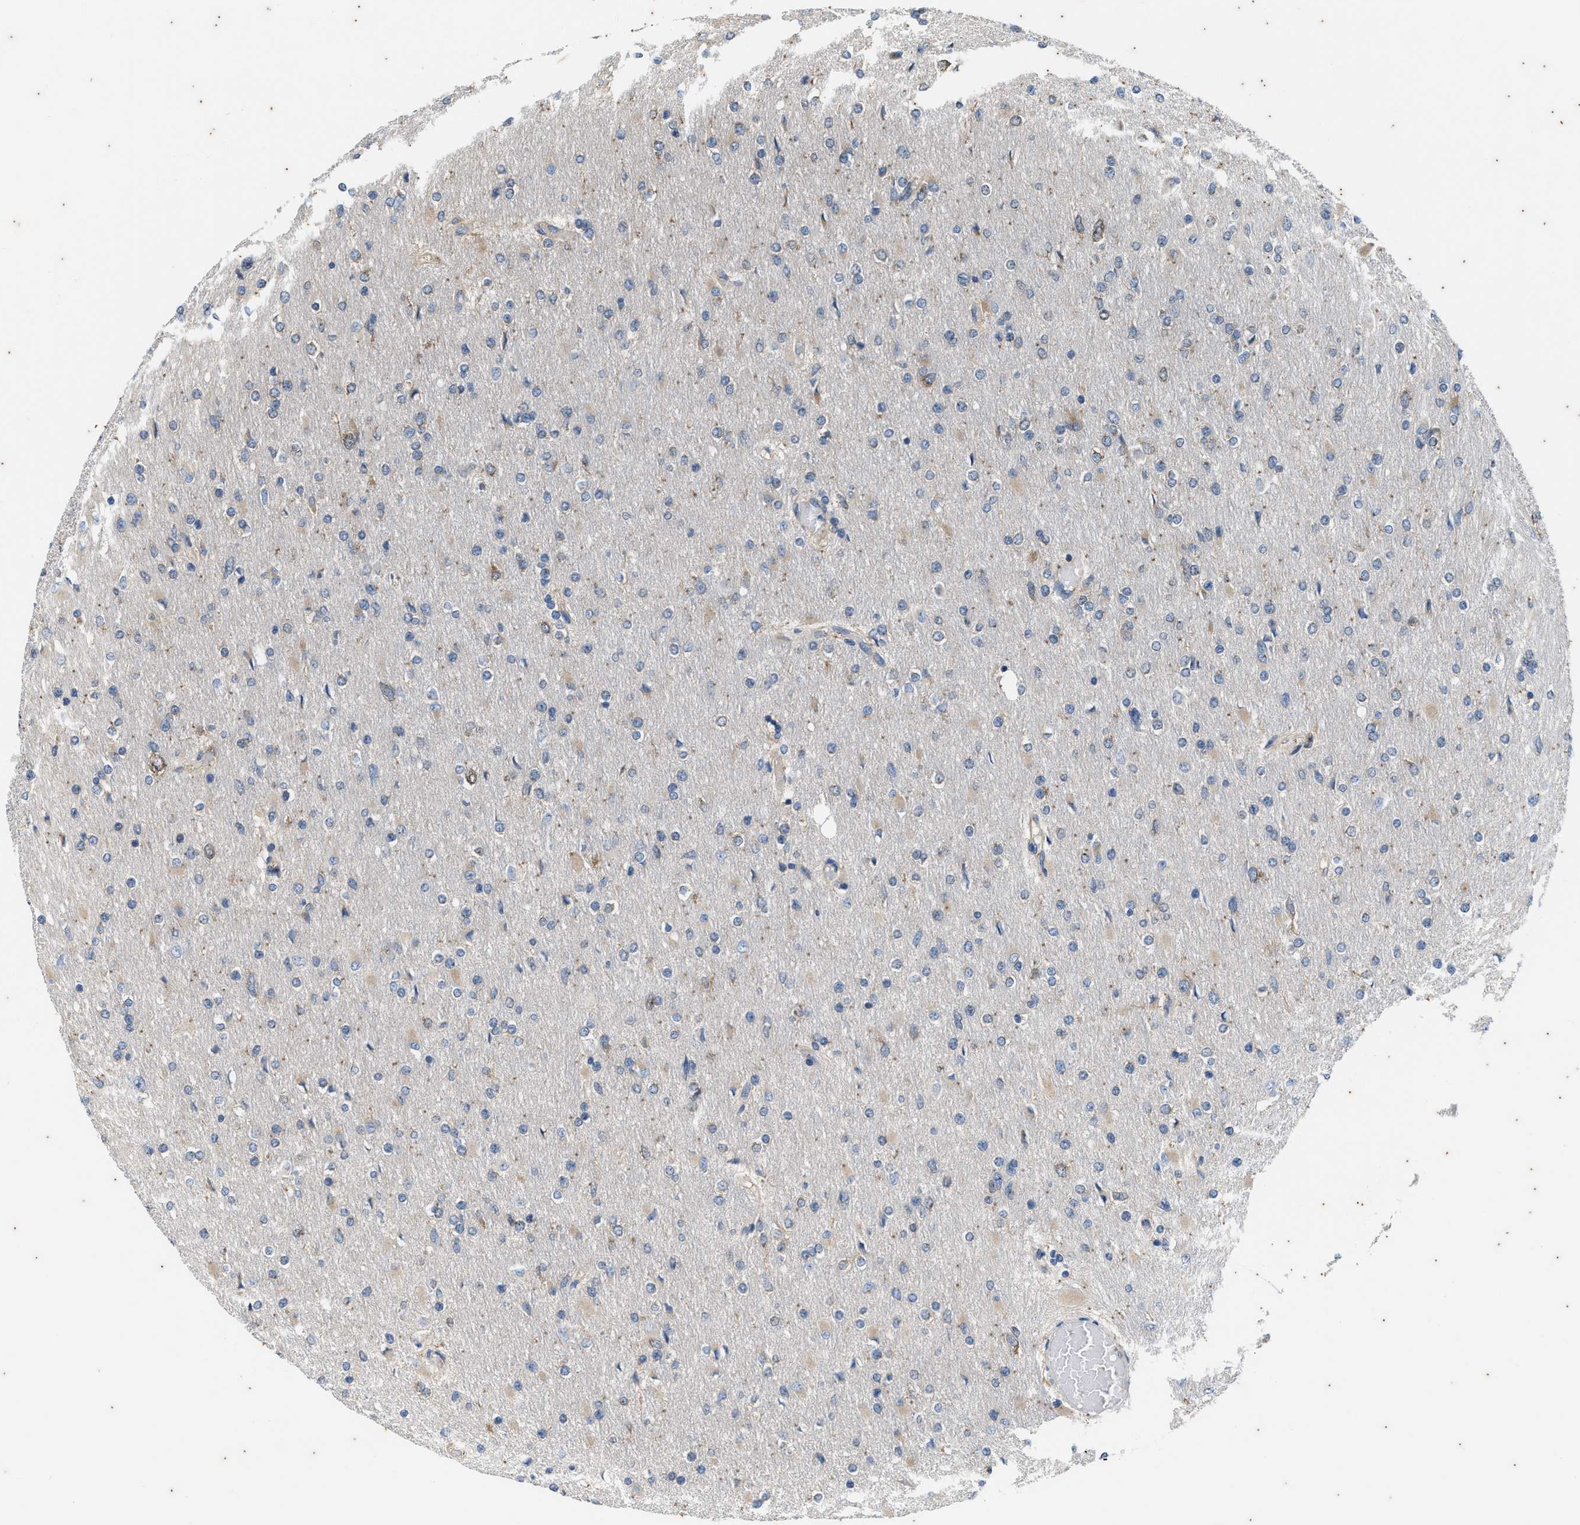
{"staining": {"intensity": "negative", "quantity": "none", "location": "none"}, "tissue": "glioma", "cell_type": "Tumor cells", "image_type": "cancer", "snomed": [{"axis": "morphology", "description": "Glioma, malignant, High grade"}, {"axis": "topography", "description": "Cerebral cortex"}], "caption": "IHC micrograph of neoplastic tissue: human malignant glioma (high-grade) stained with DAB (3,3'-diaminobenzidine) shows no significant protein positivity in tumor cells.", "gene": "COX19", "patient": {"sex": "female", "age": 36}}